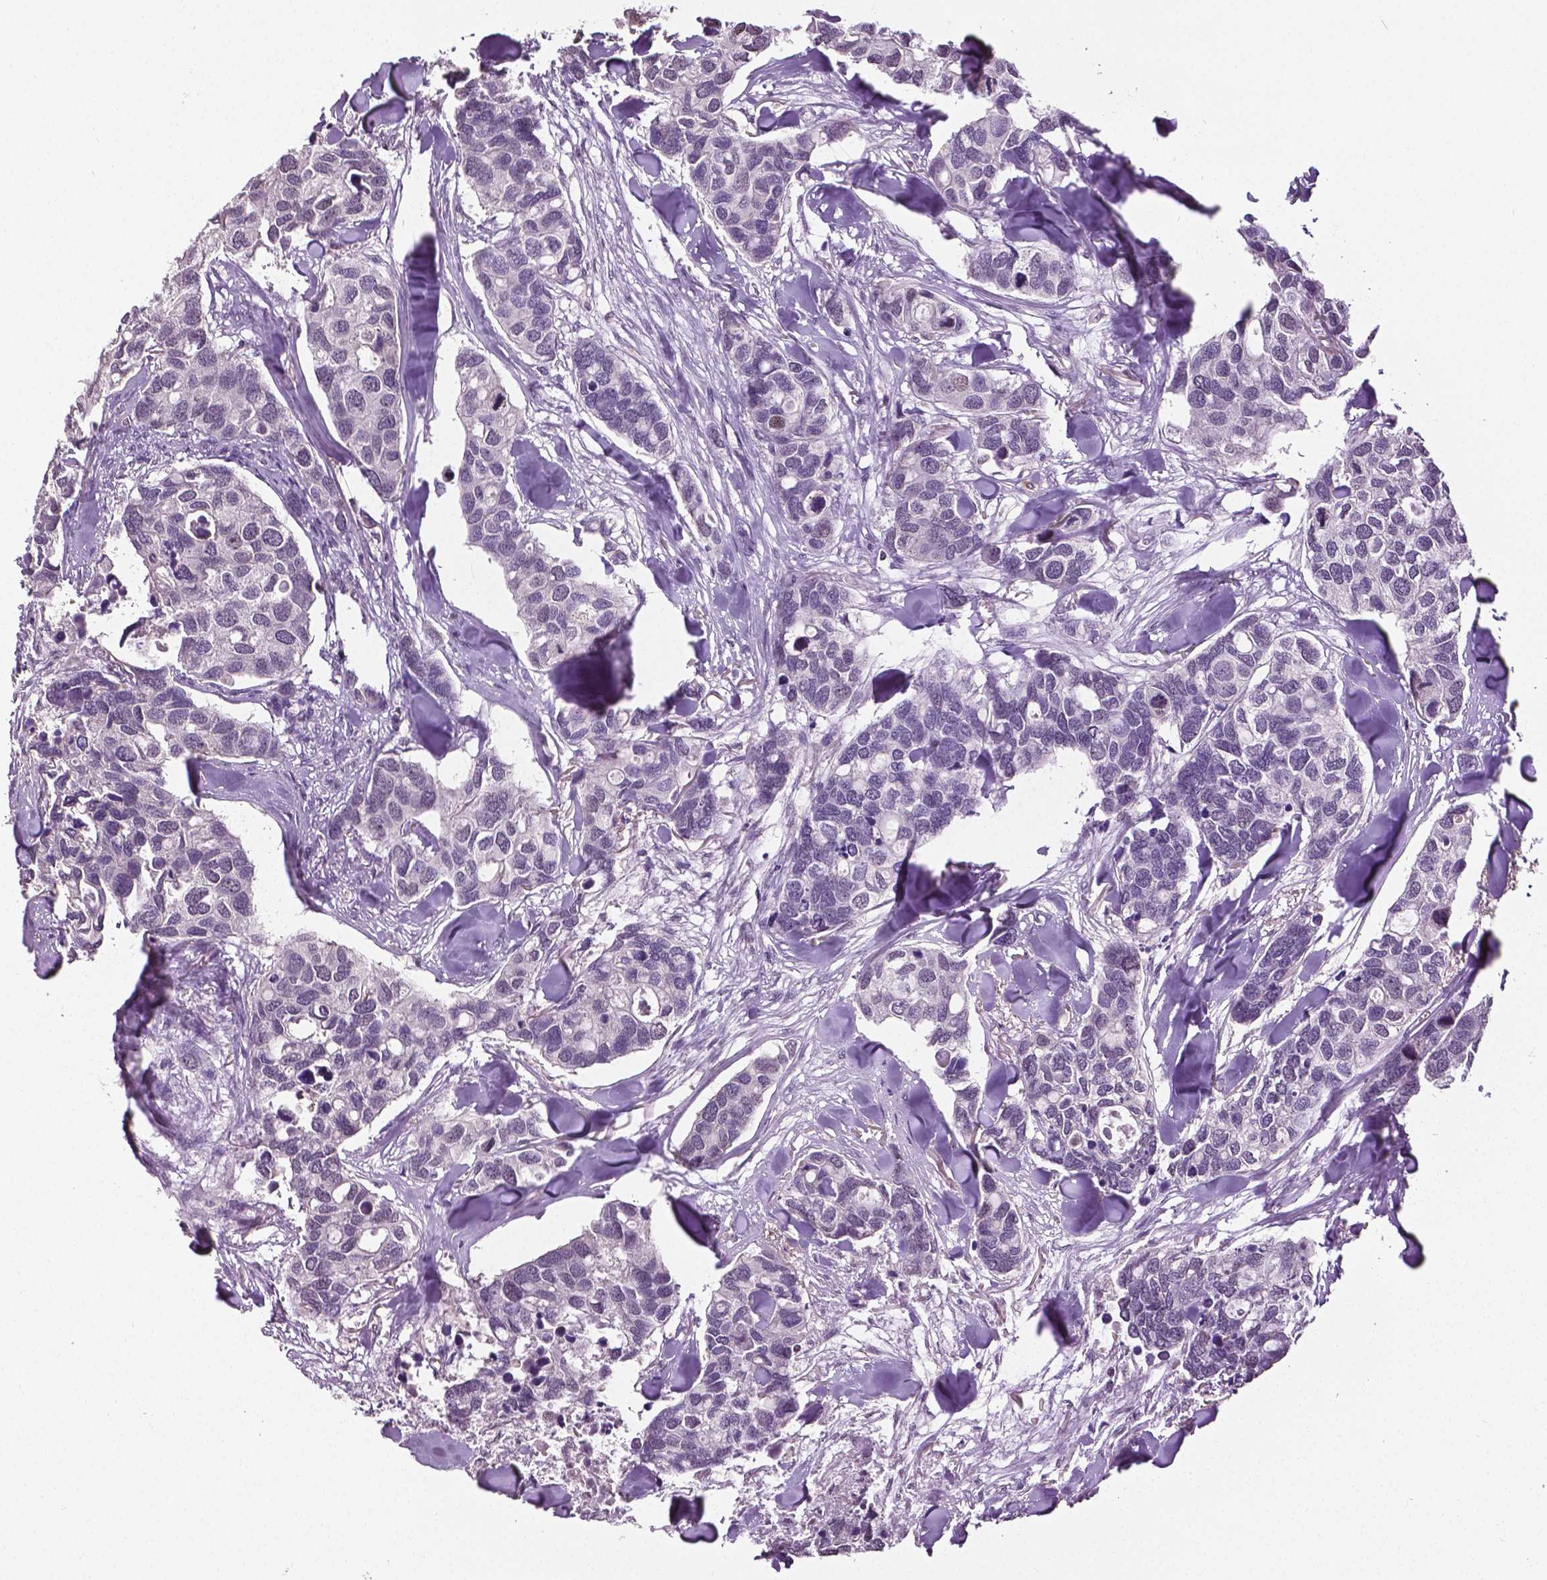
{"staining": {"intensity": "negative", "quantity": "none", "location": "none"}, "tissue": "breast cancer", "cell_type": "Tumor cells", "image_type": "cancer", "snomed": [{"axis": "morphology", "description": "Duct carcinoma"}, {"axis": "topography", "description": "Breast"}], "caption": "This image is of infiltrating ductal carcinoma (breast) stained with IHC to label a protein in brown with the nuclei are counter-stained blue. There is no positivity in tumor cells.", "gene": "DLX5", "patient": {"sex": "female", "age": 83}}